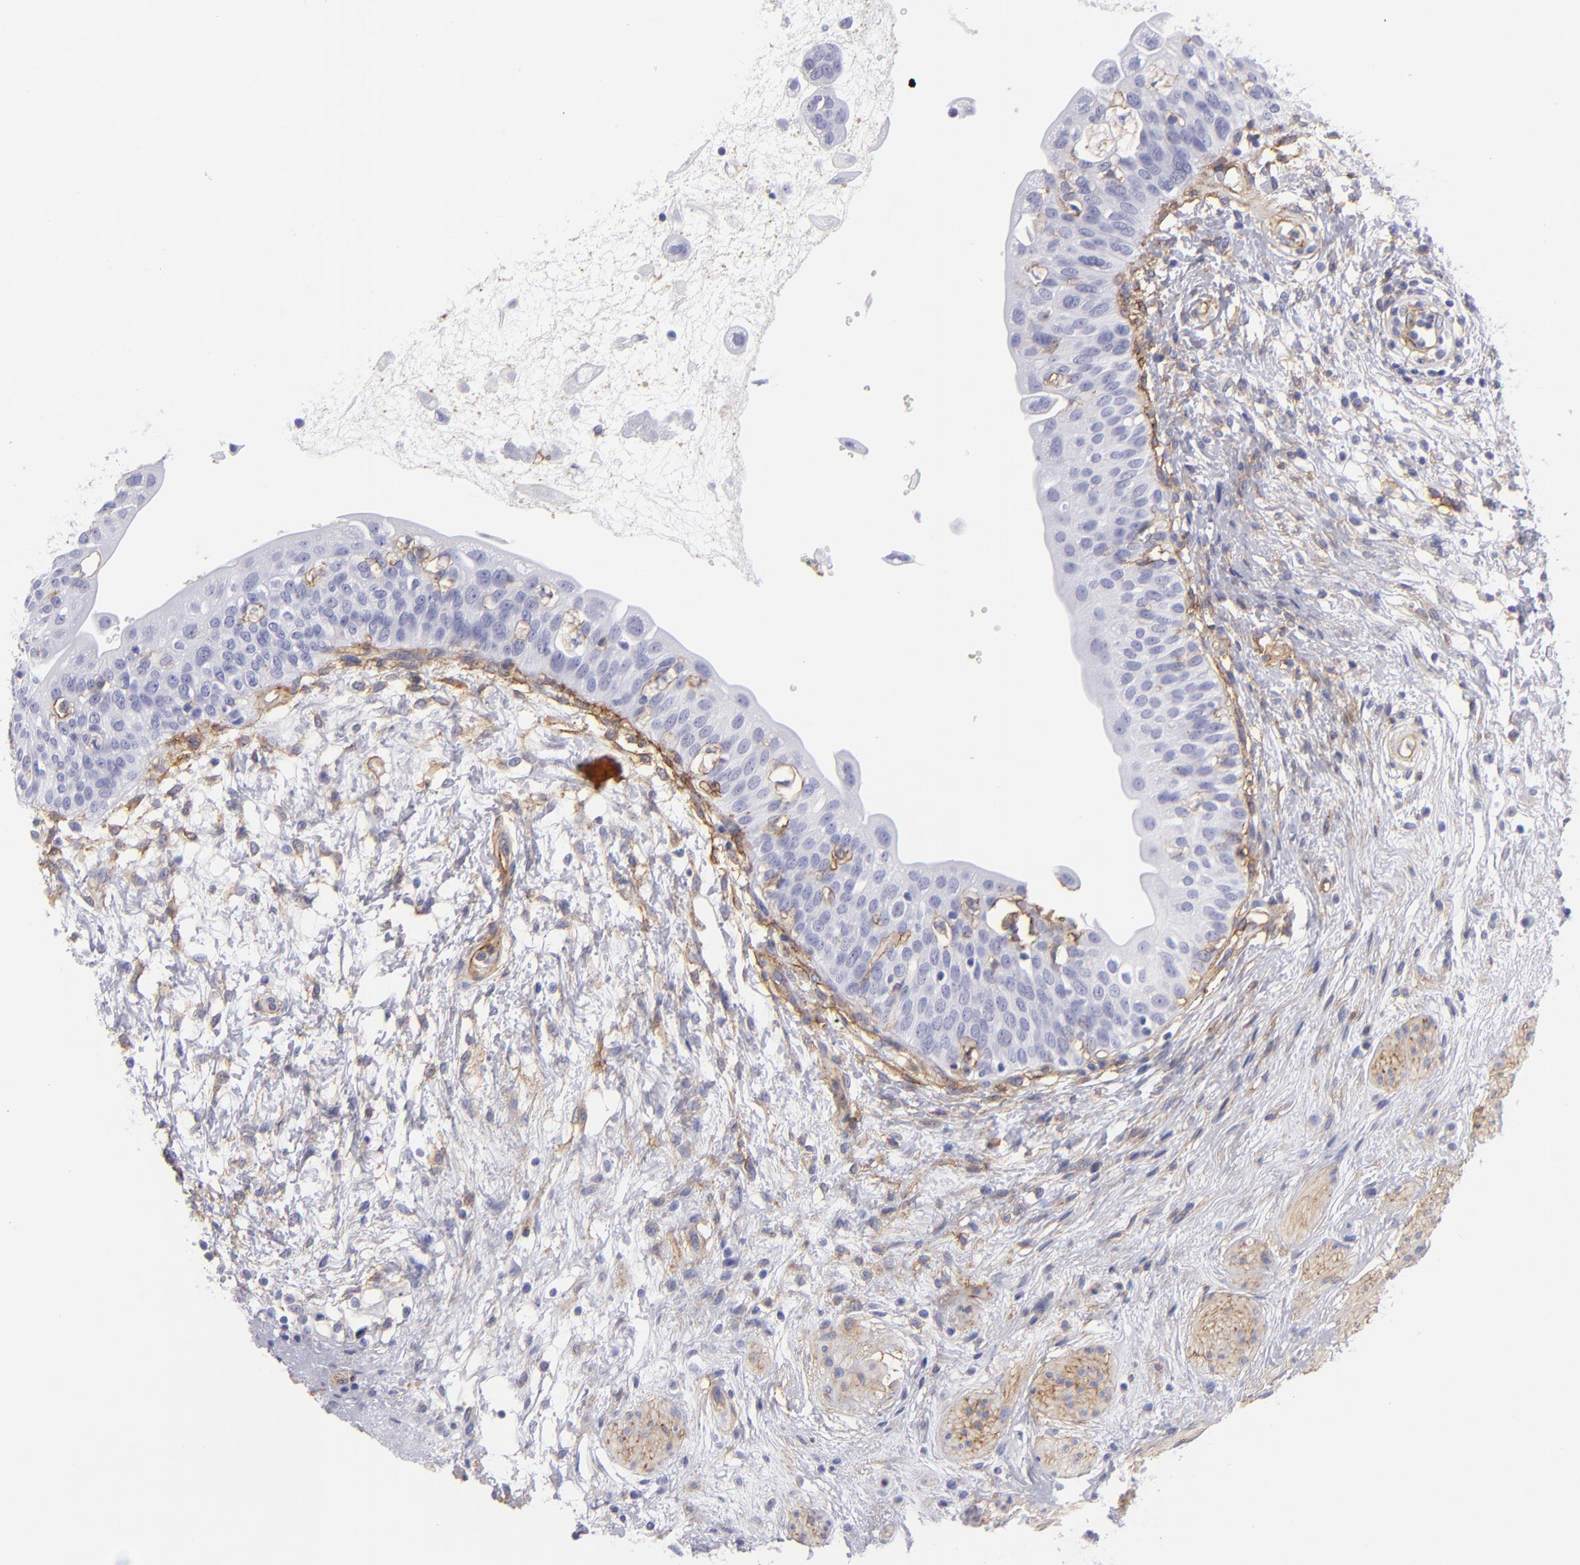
{"staining": {"intensity": "negative", "quantity": "none", "location": "none"}, "tissue": "urinary bladder", "cell_type": "Urothelial cells", "image_type": "normal", "snomed": [{"axis": "morphology", "description": "Normal tissue, NOS"}, {"axis": "topography", "description": "Urinary bladder"}], "caption": "IHC of normal urinary bladder shows no staining in urothelial cells. (Stains: DAB (3,3'-diaminobenzidine) immunohistochemistry (IHC) with hematoxylin counter stain, Microscopy: brightfield microscopy at high magnification).", "gene": "ENTPD1", "patient": {"sex": "female", "age": 55}}